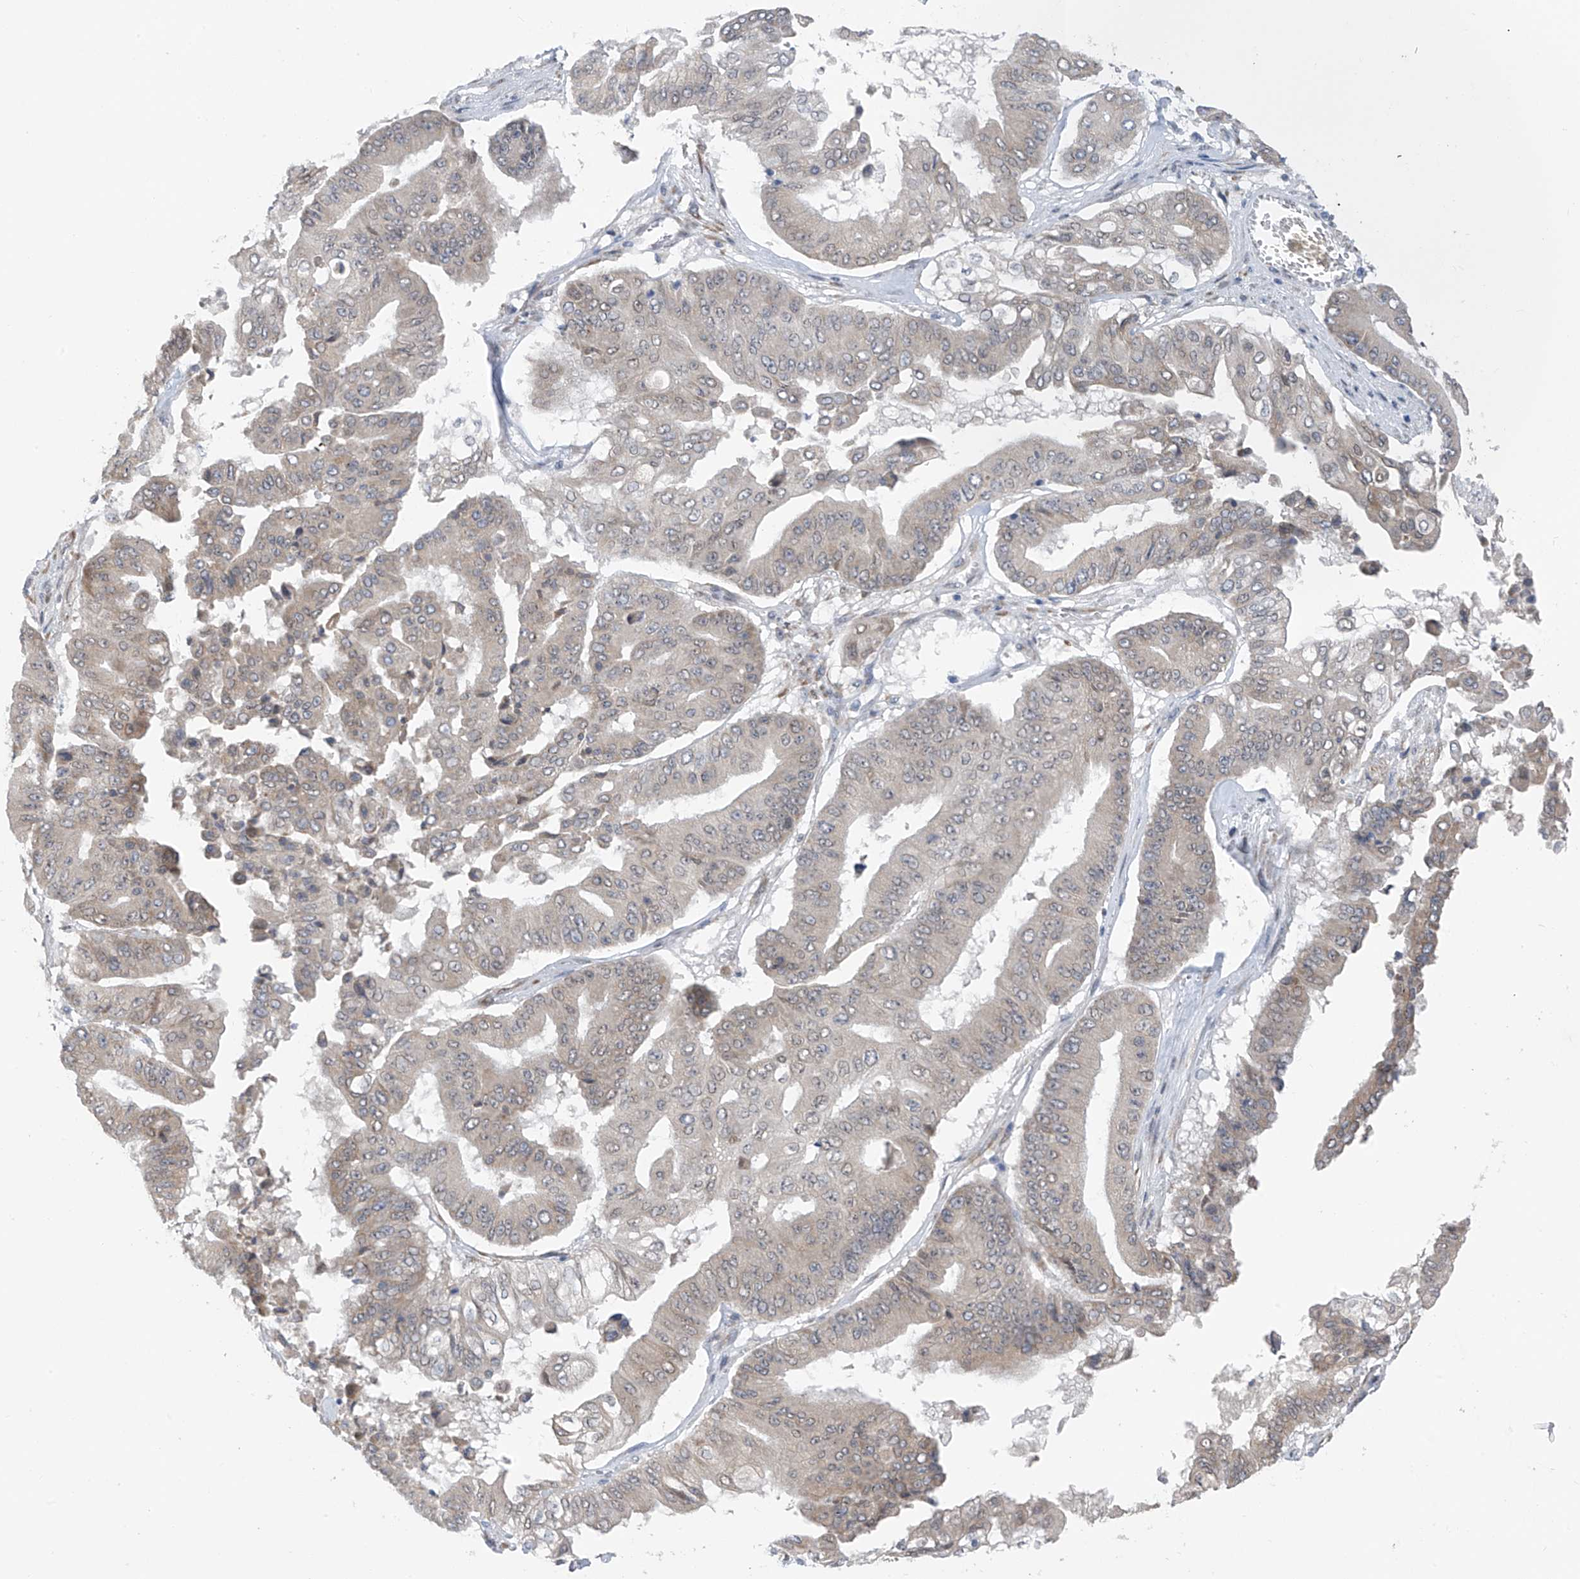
{"staining": {"intensity": "weak", "quantity": "25%-75%", "location": "cytoplasmic/membranous"}, "tissue": "pancreatic cancer", "cell_type": "Tumor cells", "image_type": "cancer", "snomed": [{"axis": "morphology", "description": "Adenocarcinoma, NOS"}, {"axis": "topography", "description": "Pancreas"}], "caption": "Brown immunohistochemical staining in pancreatic cancer (adenocarcinoma) demonstrates weak cytoplasmic/membranous staining in about 25%-75% of tumor cells. The protein of interest is shown in brown color, while the nuclei are stained blue.", "gene": "CYP4V2", "patient": {"sex": "female", "age": 77}}